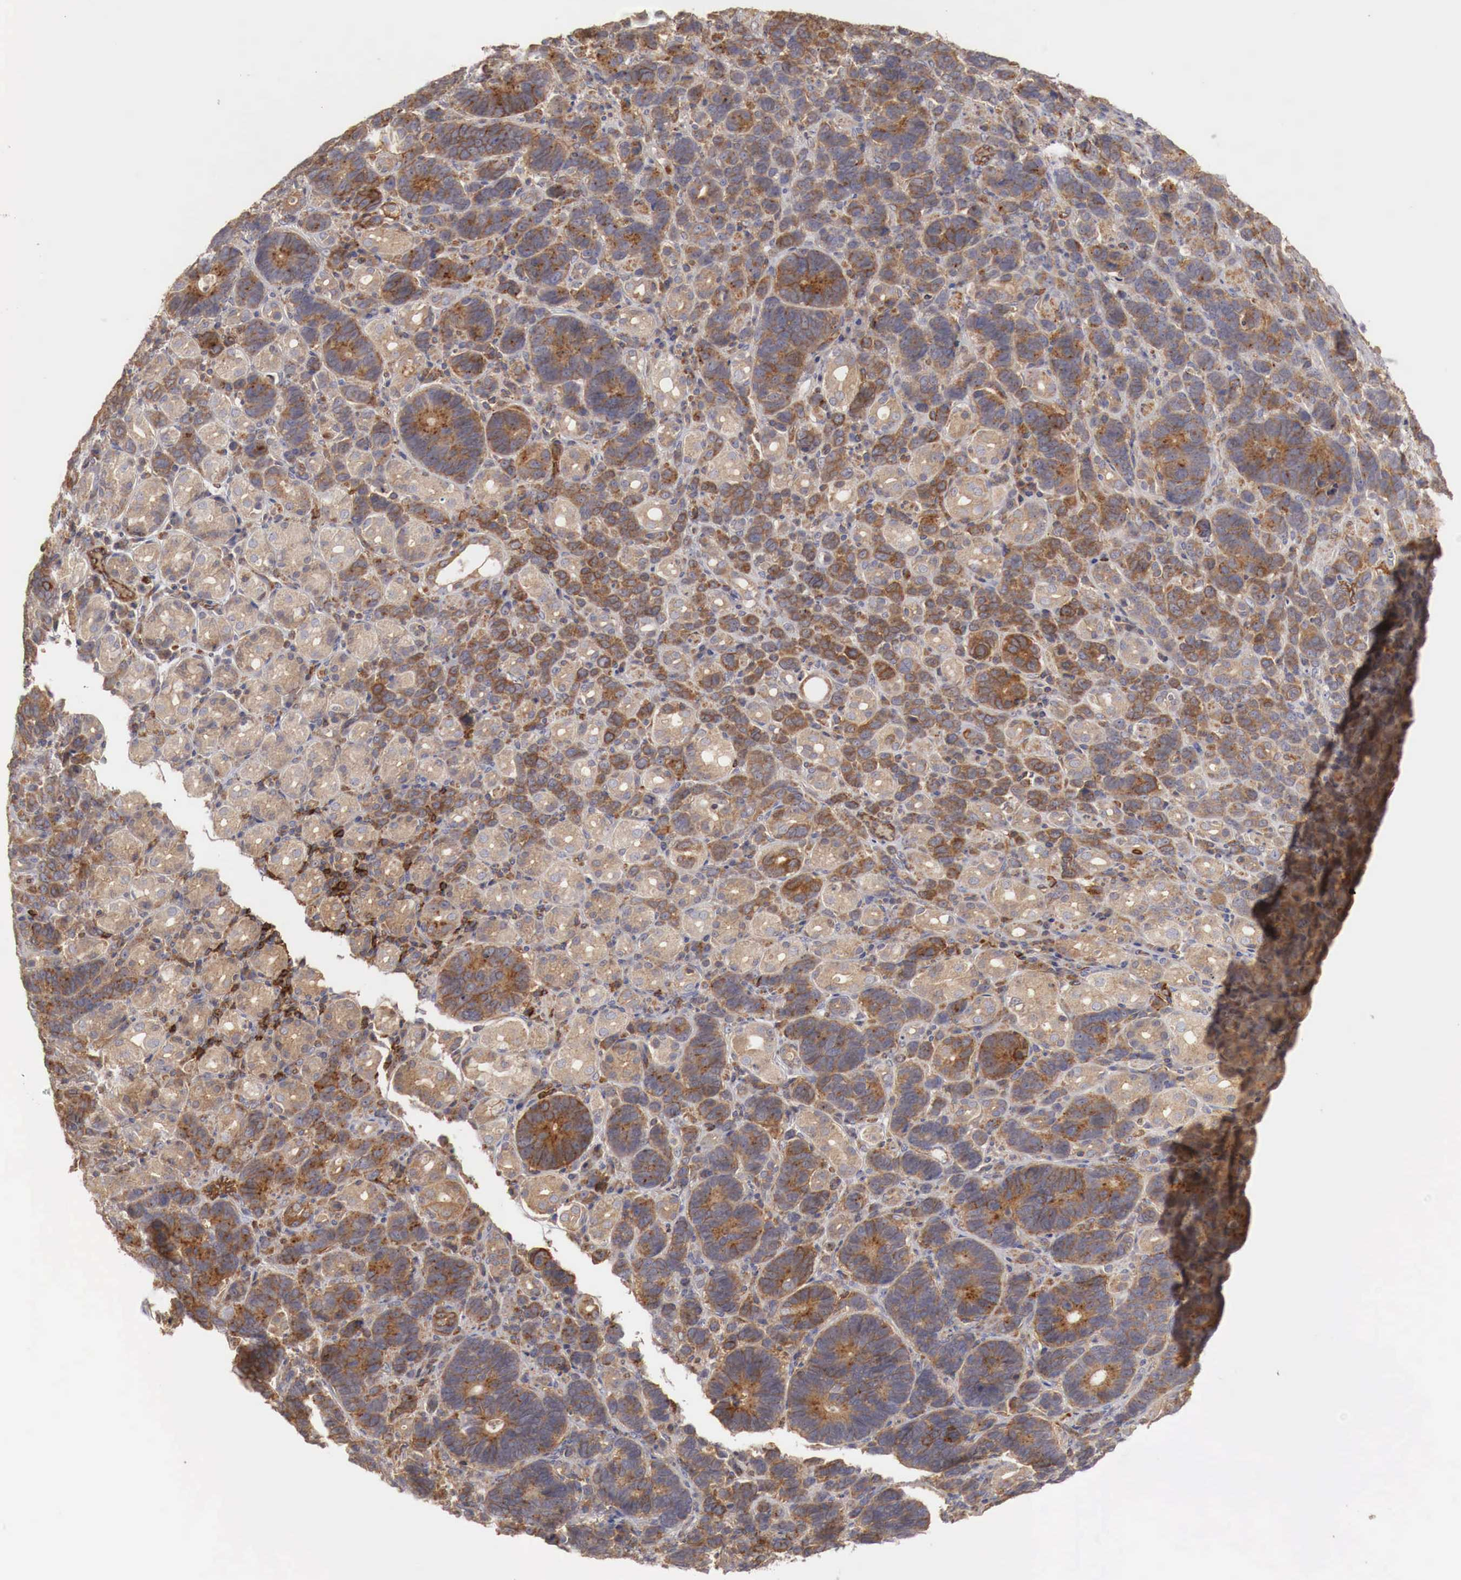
{"staining": {"intensity": "moderate", "quantity": ">75%", "location": "cytoplasmic/membranous"}, "tissue": "stomach cancer", "cell_type": "Tumor cells", "image_type": "cancer", "snomed": [{"axis": "morphology", "description": "Adenocarcinoma, NOS"}, {"axis": "topography", "description": "Stomach, upper"}], "caption": "Human stomach cancer stained for a protein (brown) displays moderate cytoplasmic/membranous positive expression in approximately >75% of tumor cells.", "gene": "ARMCX4", "patient": {"sex": "male", "age": 71}}